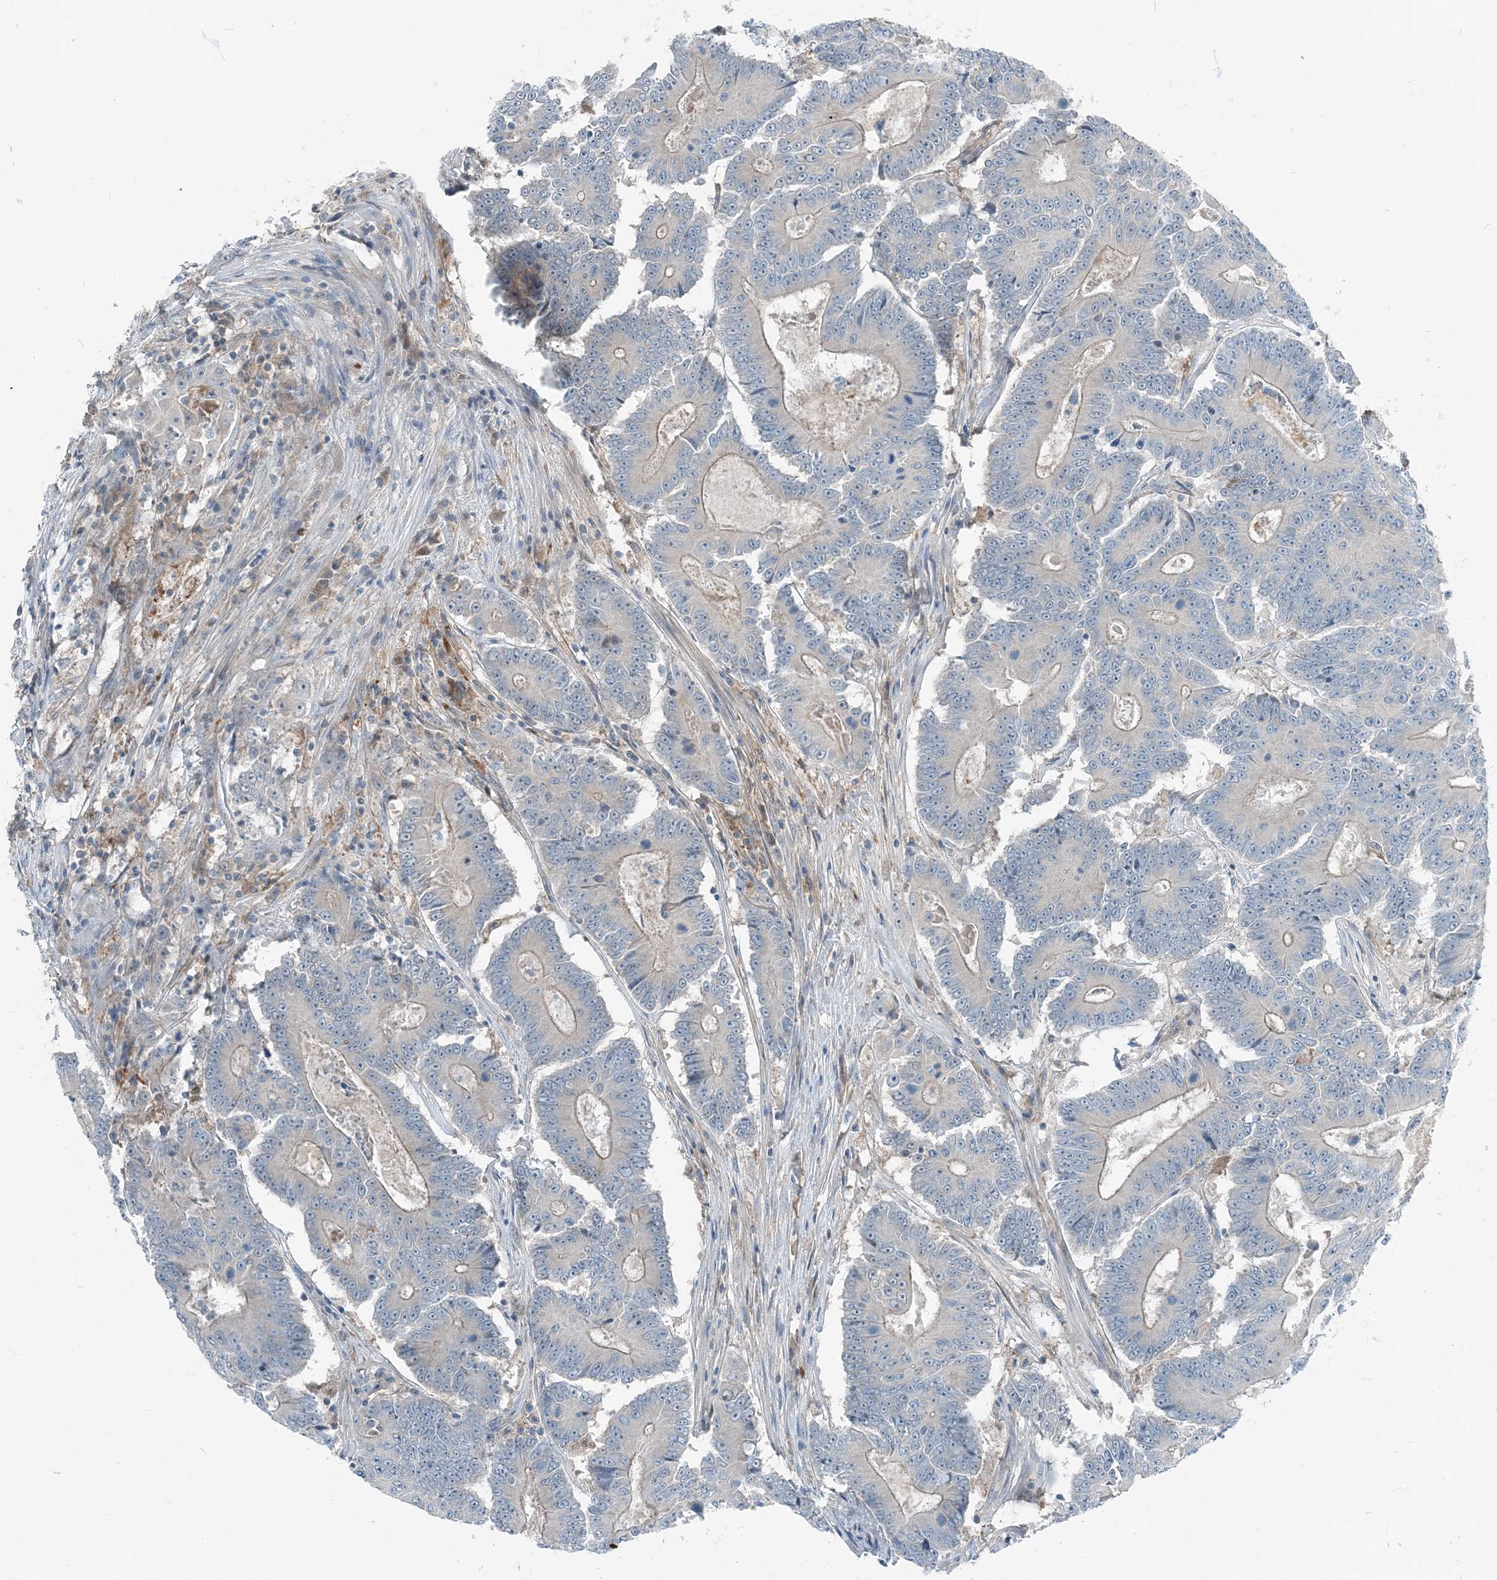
{"staining": {"intensity": "negative", "quantity": "none", "location": "none"}, "tissue": "colorectal cancer", "cell_type": "Tumor cells", "image_type": "cancer", "snomed": [{"axis": "morphology", "description": "Adenocarcinoma, NOS"}, {"axis": "topography", "description": "Colon"}], "caption": "Tumor cells show no significant positivity in colorectal cancer (adenocarcinoma).", "gene": "ARMH1", "patient": {"sex": "male", "age": 83}}